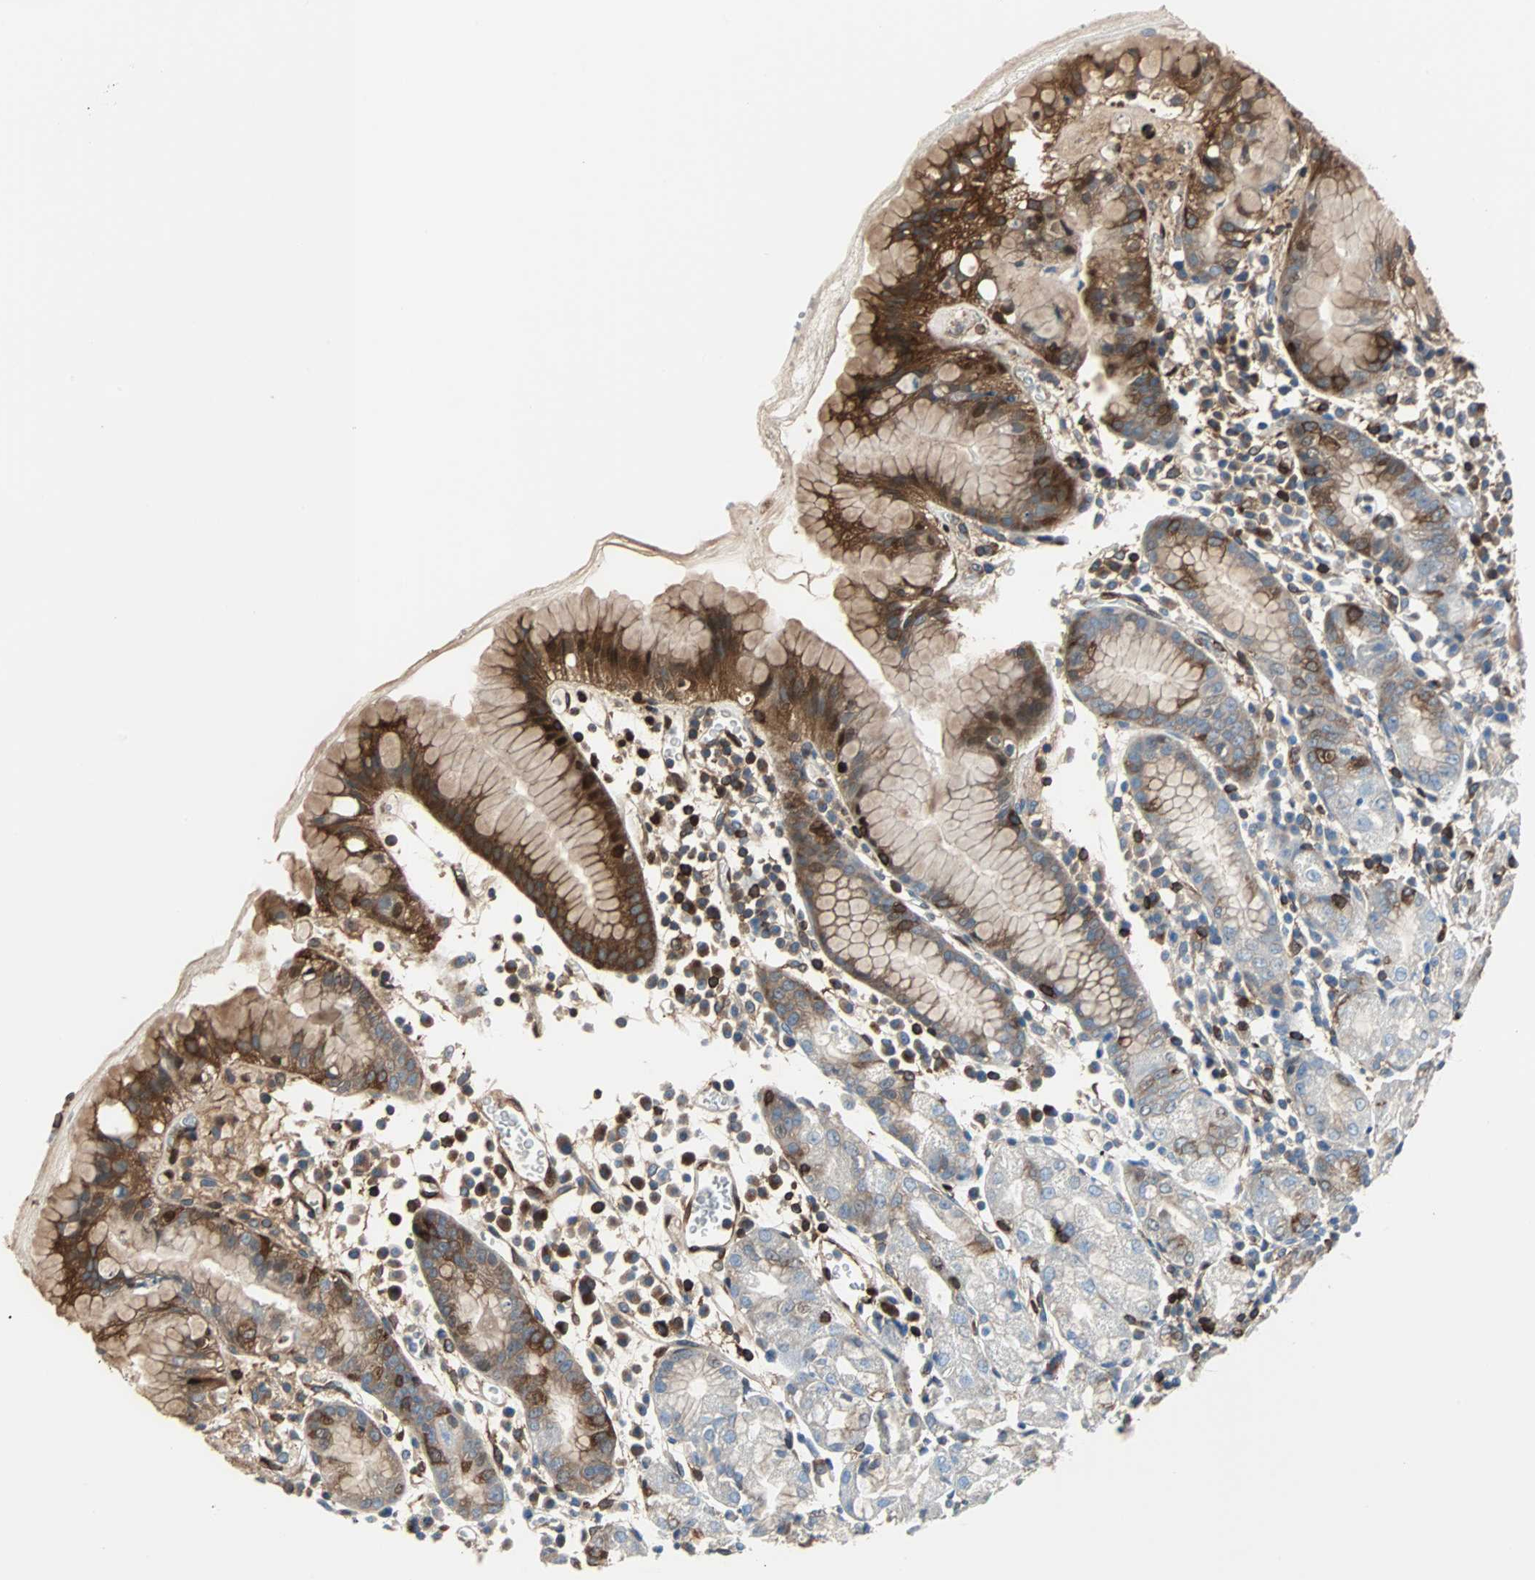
{"staining": {"intensity": "strong", "quantity": "25%-75%", "location": "cytoplasmic/membranous"}, "tissue": "stomach", "cell_type": "Glandular cells", "image_type": "normal", "snomed": [{"axis": "morphology", "description": "Normal tissue, NOS"}, {"axis": "topography", "description": "Stomach"}, {"axis": "topography", "description": "Stomach, lower"}], "caption": "An image of stomach stained for a protein exhibits strong cytoplasmic/membranous brown staining in glandular cells.", "gene": "RELA", "patient": {"sex": "female", "age": 75}}